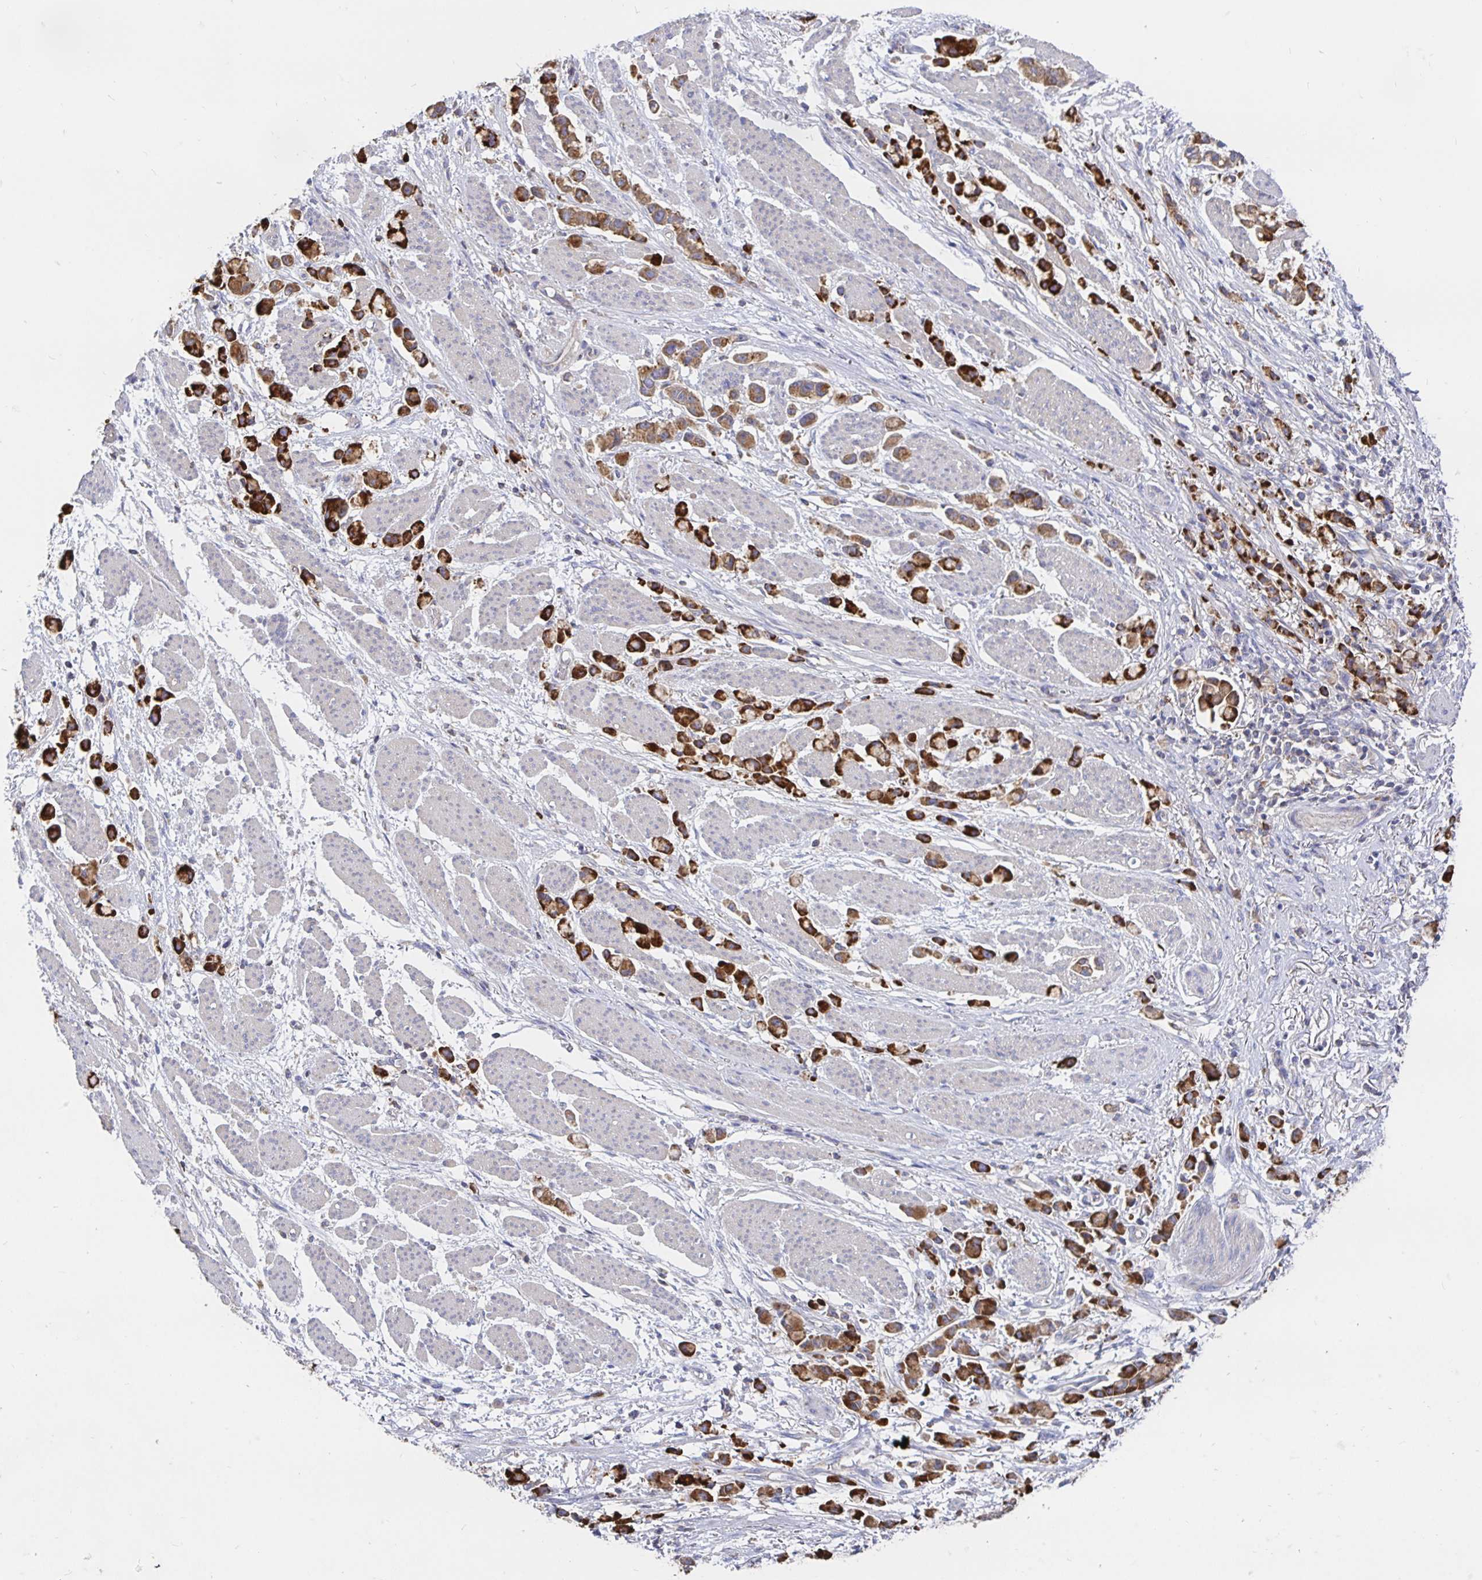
{"staining": {"intensity": "strong", "quantity": ">75%", "location": "cytoplasmic/membranous"}, "tissue": "stomach cancer", "cell_type": "Tumor cells", "image_type": "cancer", "snomed": [{"axis": "morphology", "description": "Adenocarcinoma, NOS"}, {"axis": "topography", "description": "Stomach"}], "caption": "A photomicrograph showing strong cytoplasmic/membranous positivity in about >75% of tumor cells in stomach adenocarcinoma, as visualized by brown immunohistochemical staining.", "gene": "PRDX3", "patient": {"sex": "female", "age": 81}}